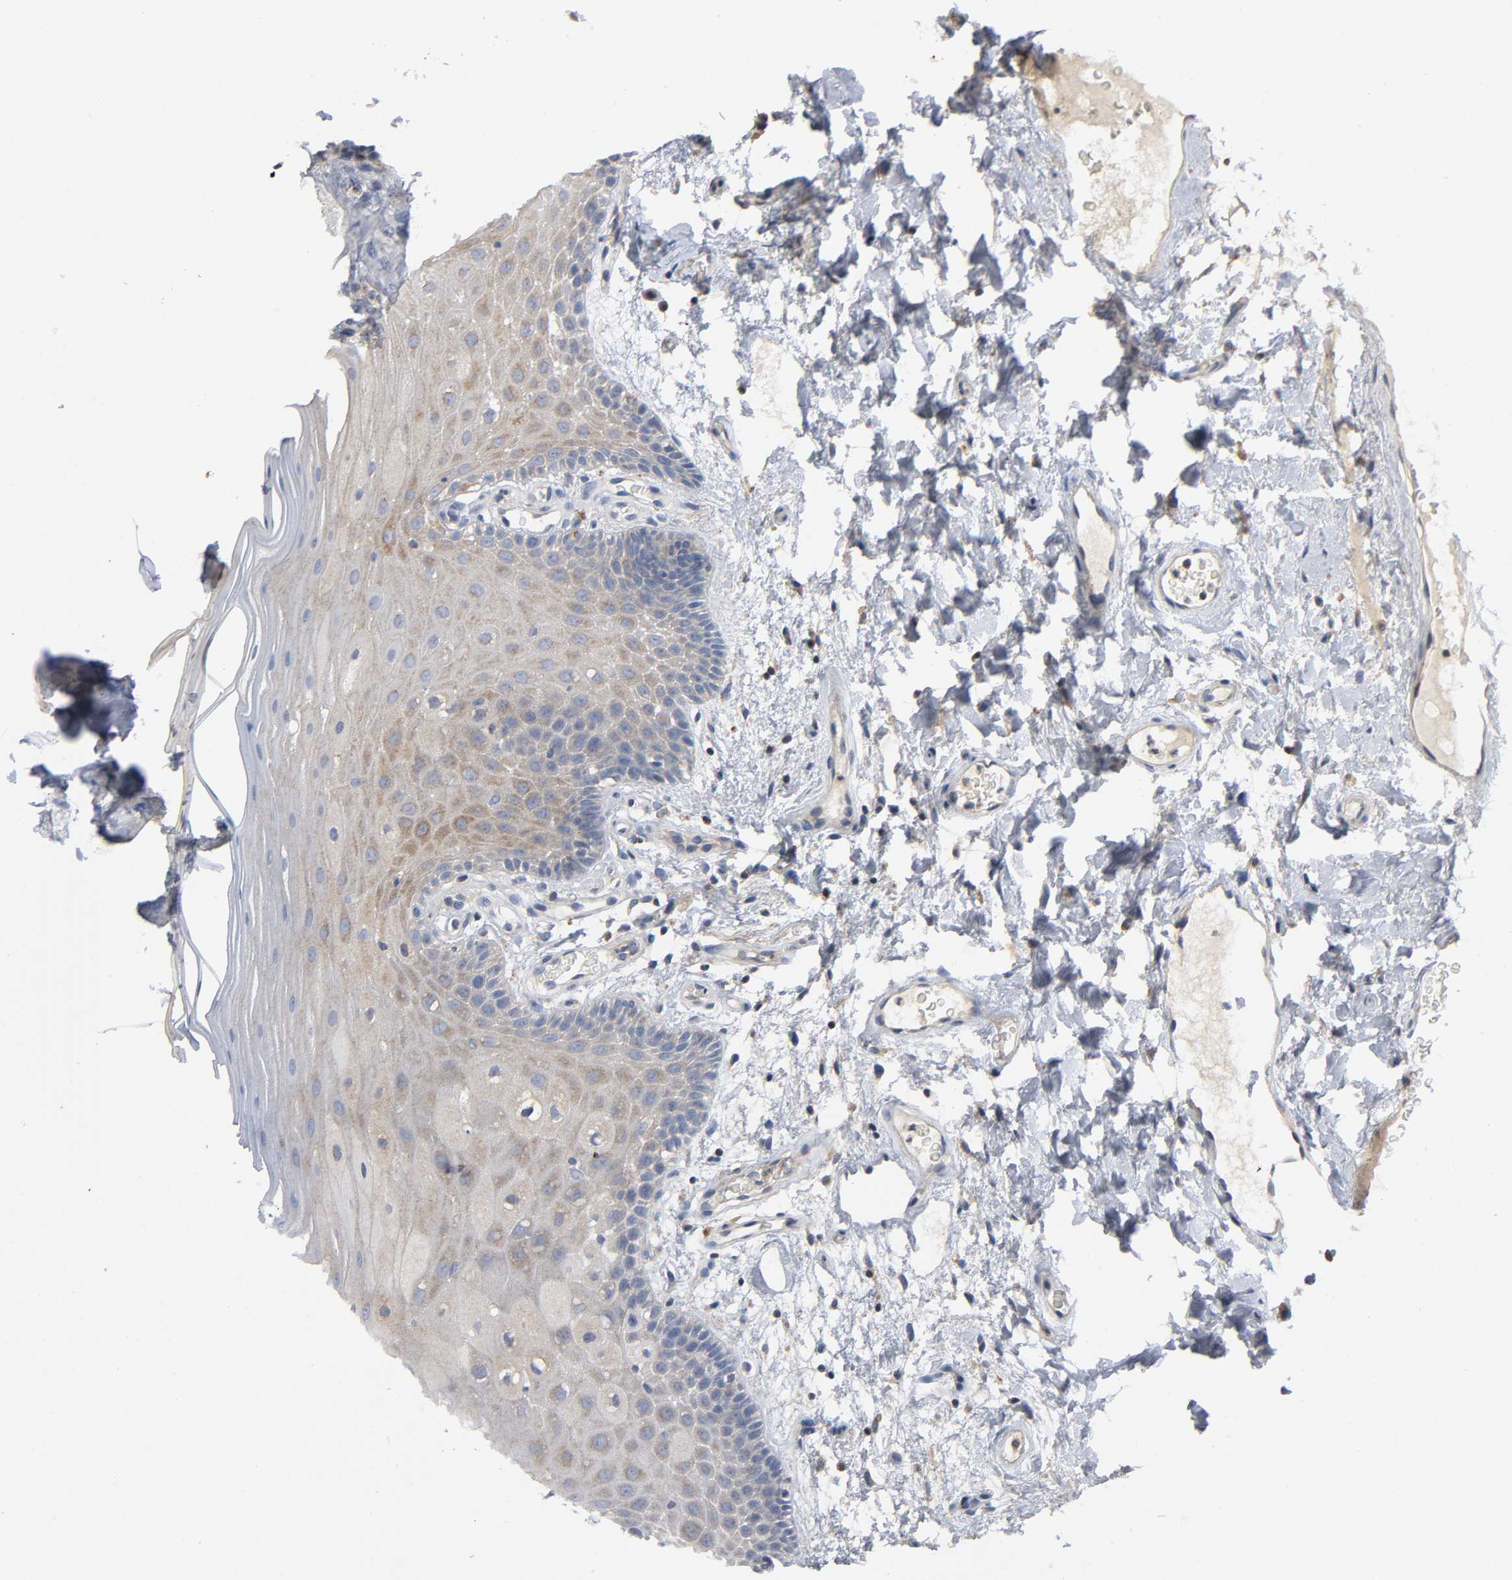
{"staining": {"intensity": "moderate", "quantity": ">75%", "location": "cytoplasmic/membranous"}, "tissue": "oral mucosa", "cell_type": "Squamous epithelial cells", "image_type": "normal", "snomed": [{"axis": "morphology", "description": "Normal tissue, NOS"}, {"axis": "morphology", "description": "Squamous cell carcinoma, NOS"}, {"axis": "topography", "description": "Skeletal muscle"}, {"axis": "topography", "description": "Oral tissue"}, {"axis": "topography", "description": "Head-Neck"}], "caption": "Protein analysis of benign oral mucosa shows moderate cytoplasmic/membranous positivity in approximately >75% of squamous epithelial cells. The staining was performed using DAB (3,3'-diaminobenzidine), with brown indicating positive protein expression. Nuclei are stained blue with hematoxylin.", "gene": "IKBKB", "patient": {"sex": "male", "age": 71}}